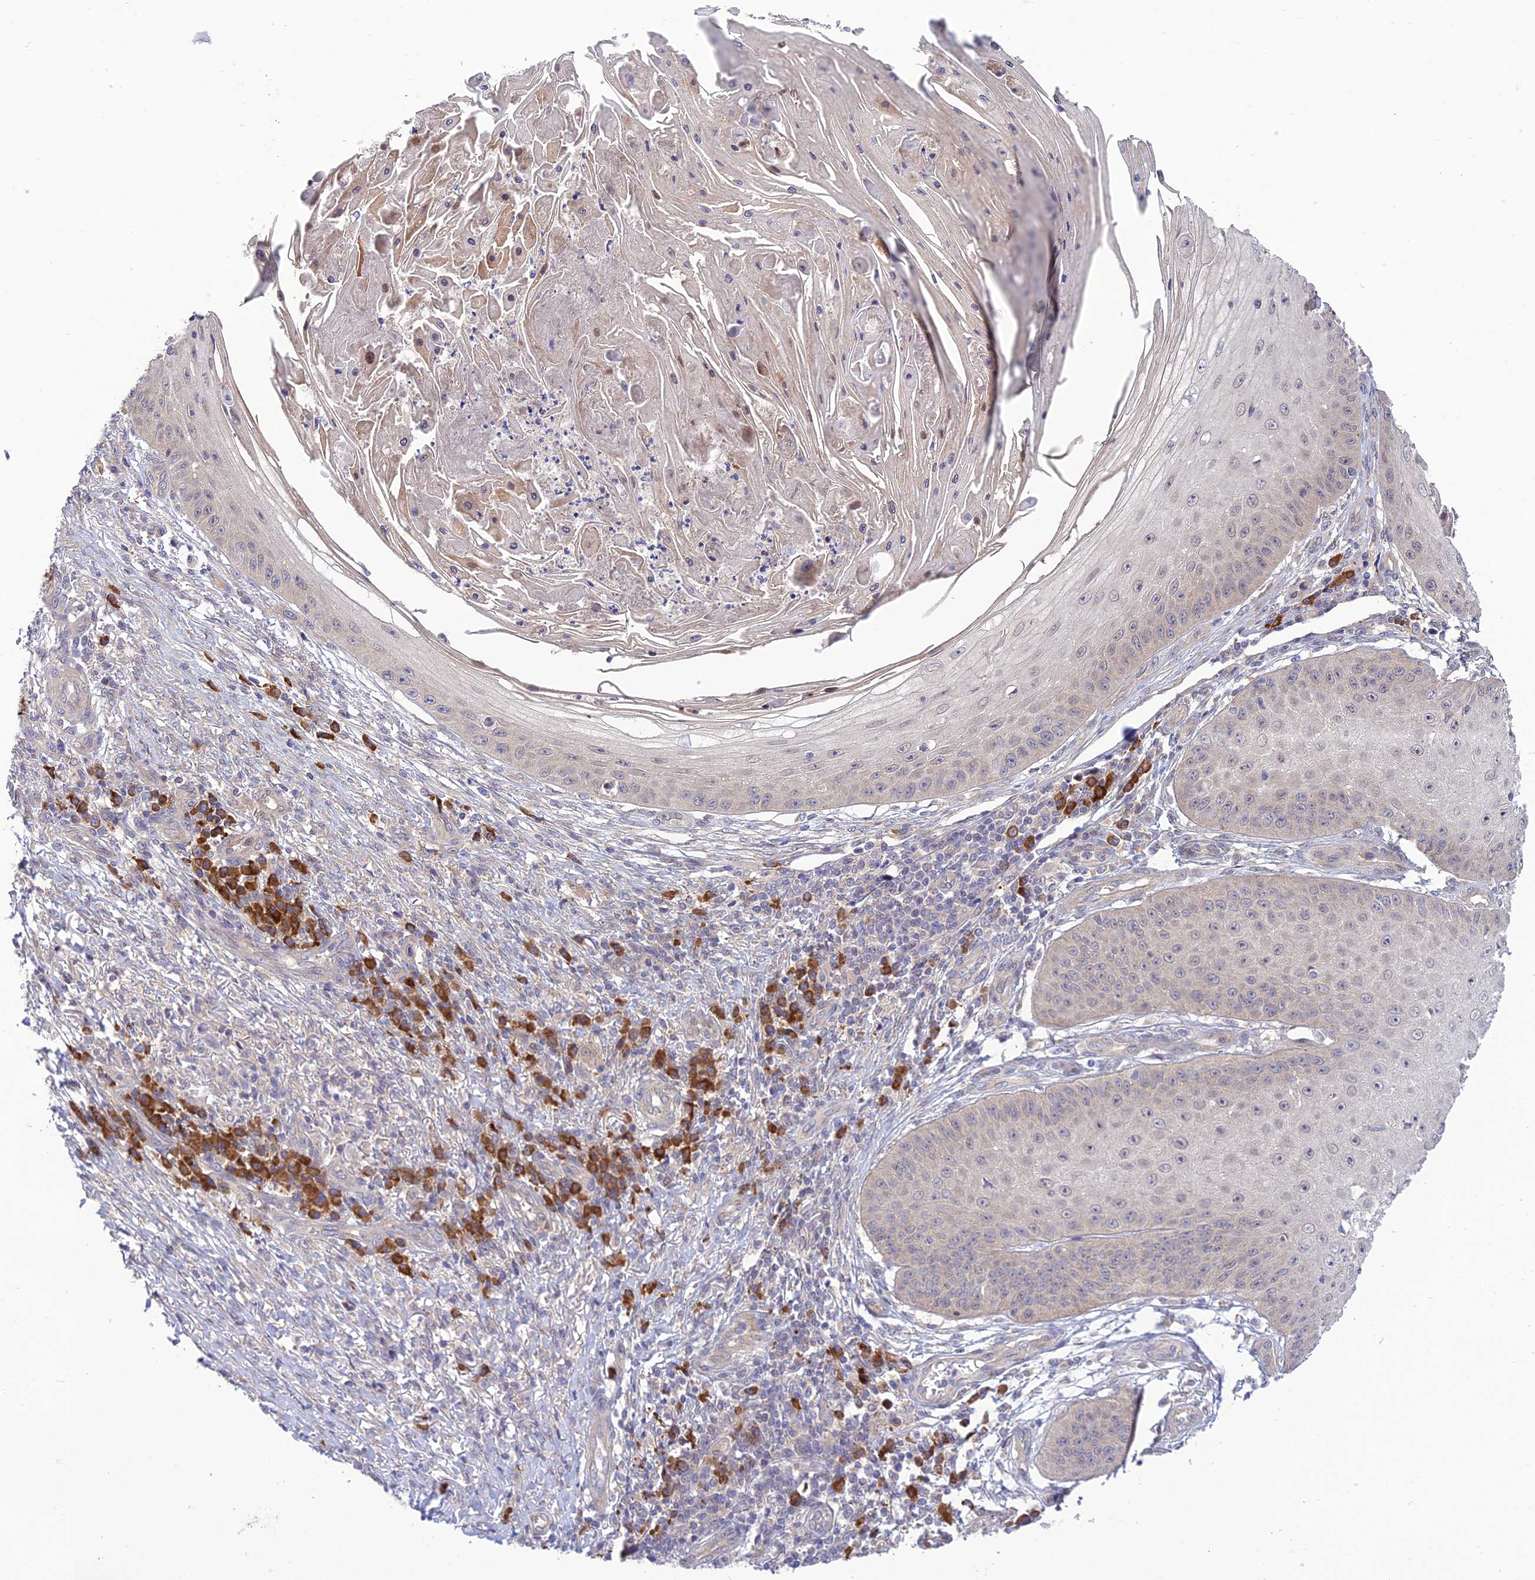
{"staining": {"intensity": "negative", "quantity": "none", "location": "none"}, "tissue": "skin cancer", "cell_type": "Tumor cells", "image_type": "cancer", "snomed": [{"axis": "morphology", "description": "Squamous cell carcinoma, NOS"}, {"axis": "topography", "description": "Skin"}], "caption": "Micrograph shows no protein expression in tumor cells of squamous cell carcinoma (skin) tissue.", "gene": "UROS", "patient": {"sex": "male", "age": 70}}